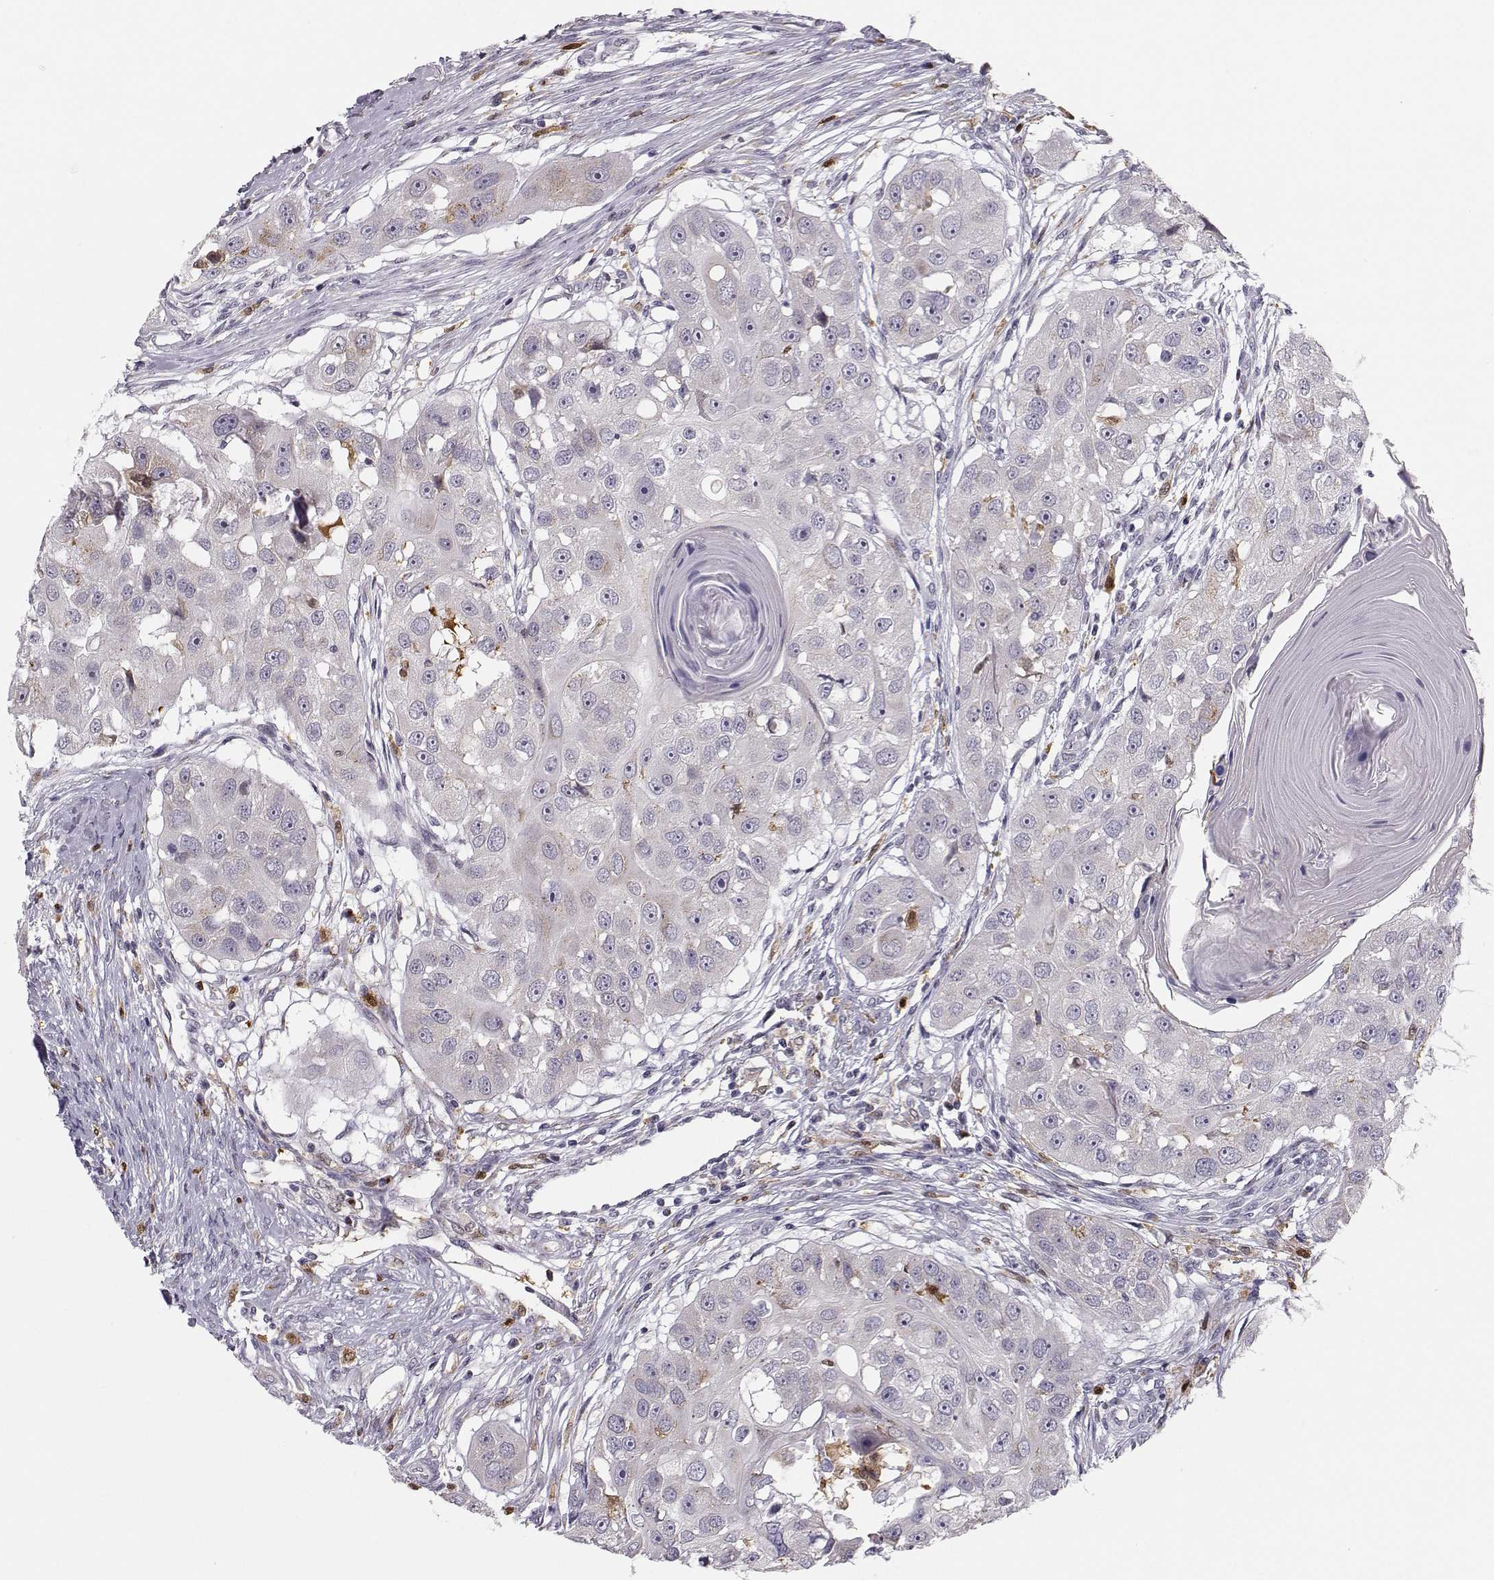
{"staining": {"intensity": "weak", "quantity": "<25%", "location": "cytoplasmic/membranous"}, "tissue": "head and neck cancer", "cell_type": "Tumor cells", "image_type": "cancer", "snomed": [{"axis": "morphology", "description": "Squamous cell carcinoma, NOS"}, {"axis": "topography", "description": "Head-Neck"}], "caption": "There is no significant positivity in tumor cells of head and neck cancer.", "gene": "HTR7", "patient": {"sex": "male", "age": 51}}